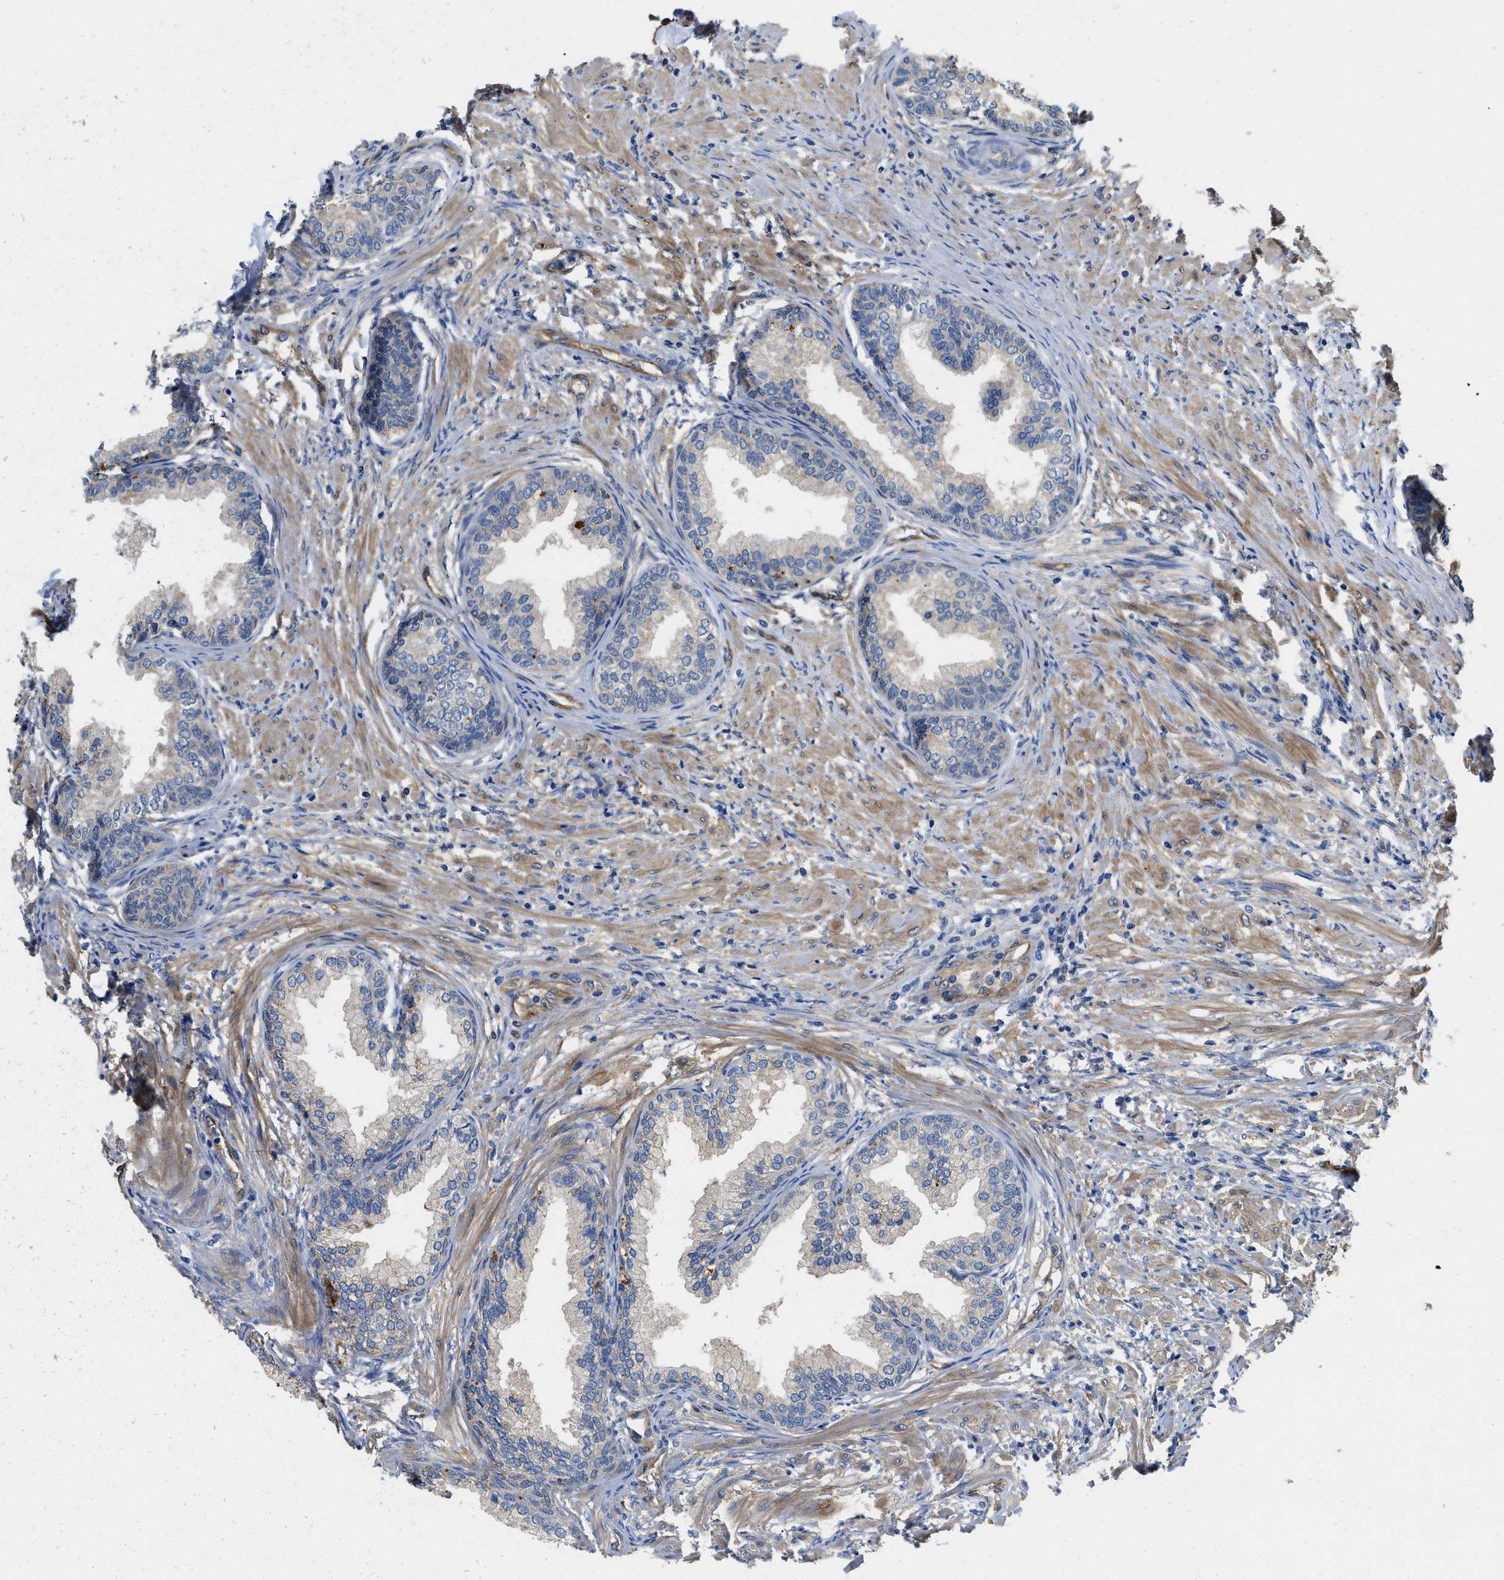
{"staining": {"intensity": "moderate", "quantity": "<25%", "location": "cytoplasmic/membranous"}, "tissue": "prostate", "cell_type": "Glandular cells", "image_type": "normal", "snomed": [{"axis": "morphology", "description": "Normal tissue, NOS"}, {"axis": "topography", "description": "Prostate"}], "caption": "This is an image of IHC staining of benign prostate, which shows moderate expression in the cytoplasmic/membranous of glandular cells.", "gene": "RAPH1", "patient": {"sex": "male", "age": 76}}